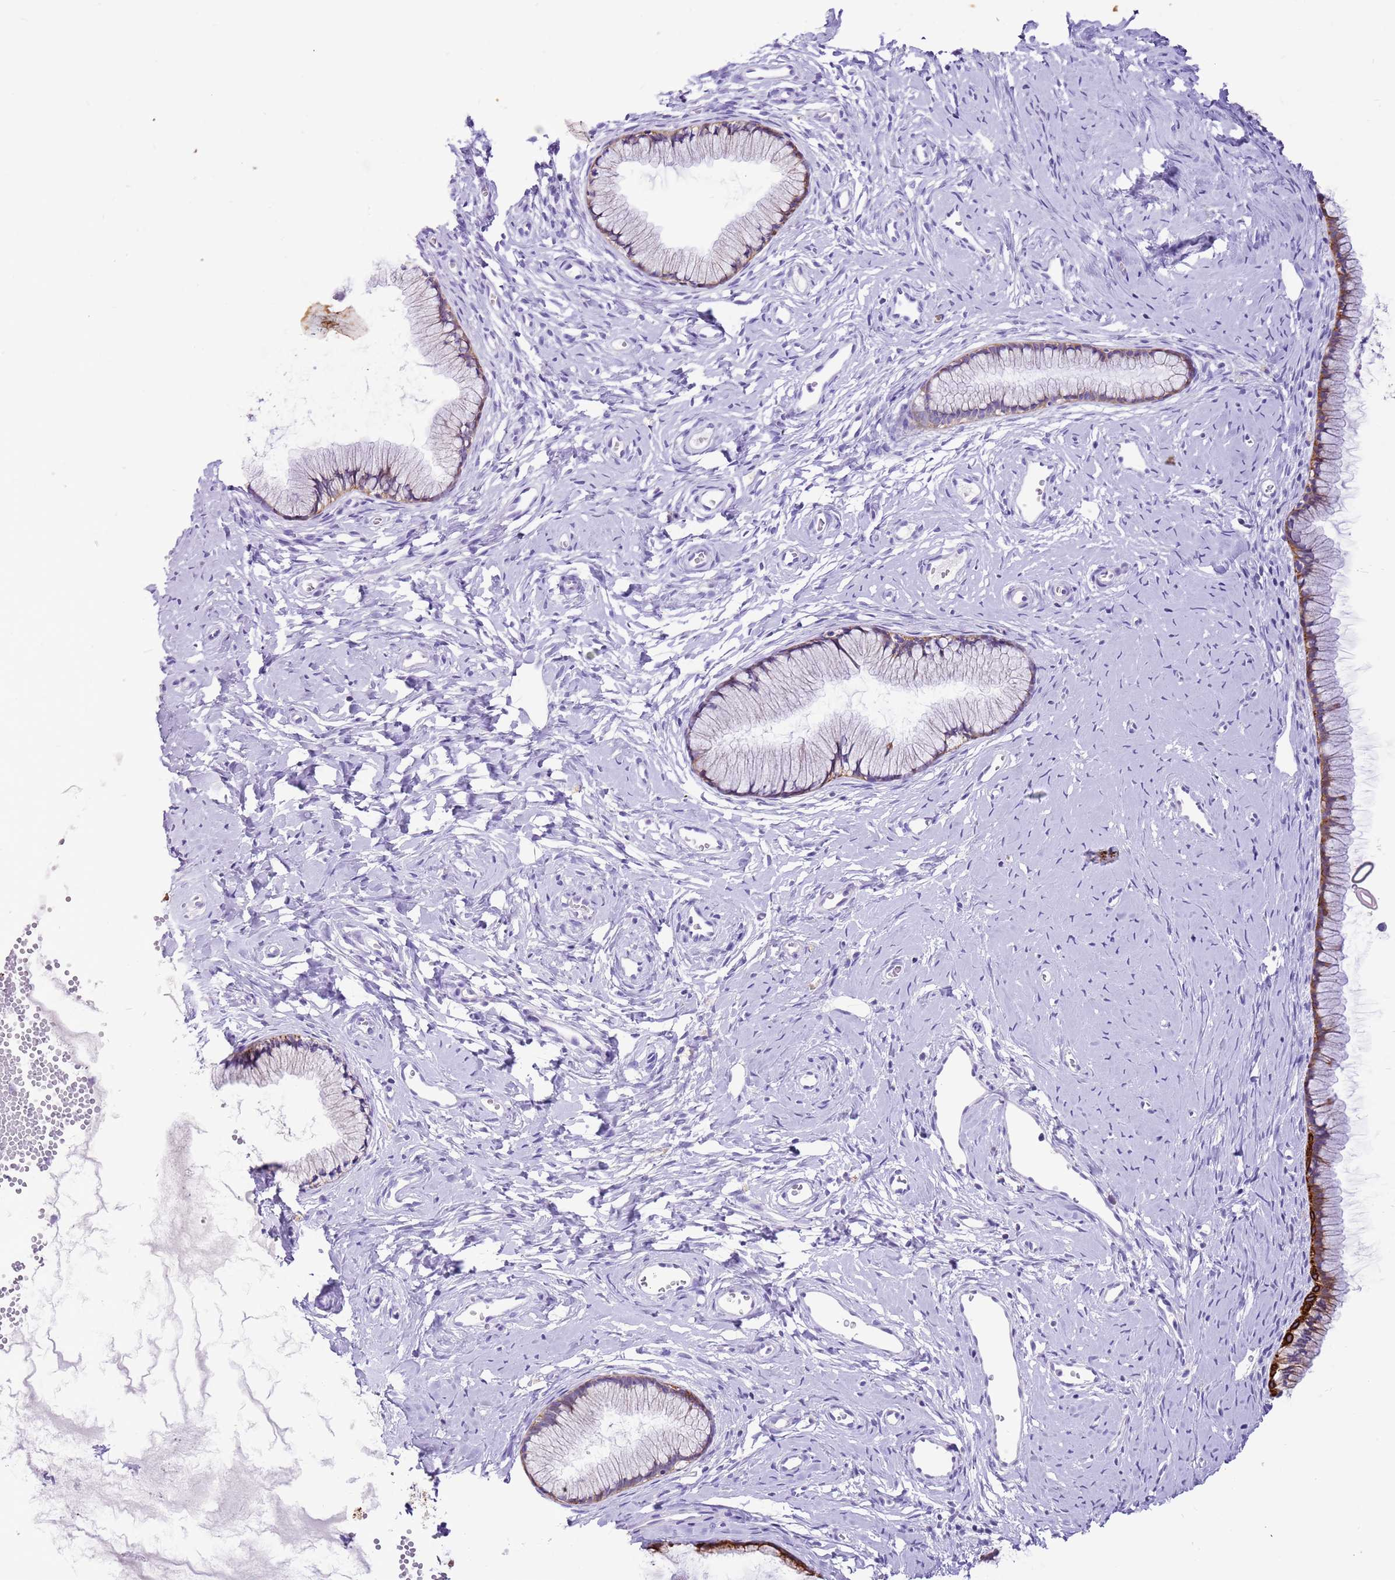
{"staining": {"intensity": "moderate", "quantity": ">75%", "location": "cytoplasmic/membranous"}, "tissue": "cervix", "cell_type": "Glandular cells", "image_type": "normal", "snomed": [{"axis": "morphology", "description": "Normal tissue, NOS"}, {"axis": "topography", "description": "Cervix"}], "caption": "Immunohistochemistry (IHC) photomicrograph of unremarkable cervix: cervix stained using immunohistochemistry (IHC) reveals medium levels of moderate protein expression localized specifically in the cytoplasmic/membranous of glandular cells, appearing as a cytoplasmic/membranous brown color.", "gene": "R3HDM4", "patient": {"sex": "female", "age": 40}}